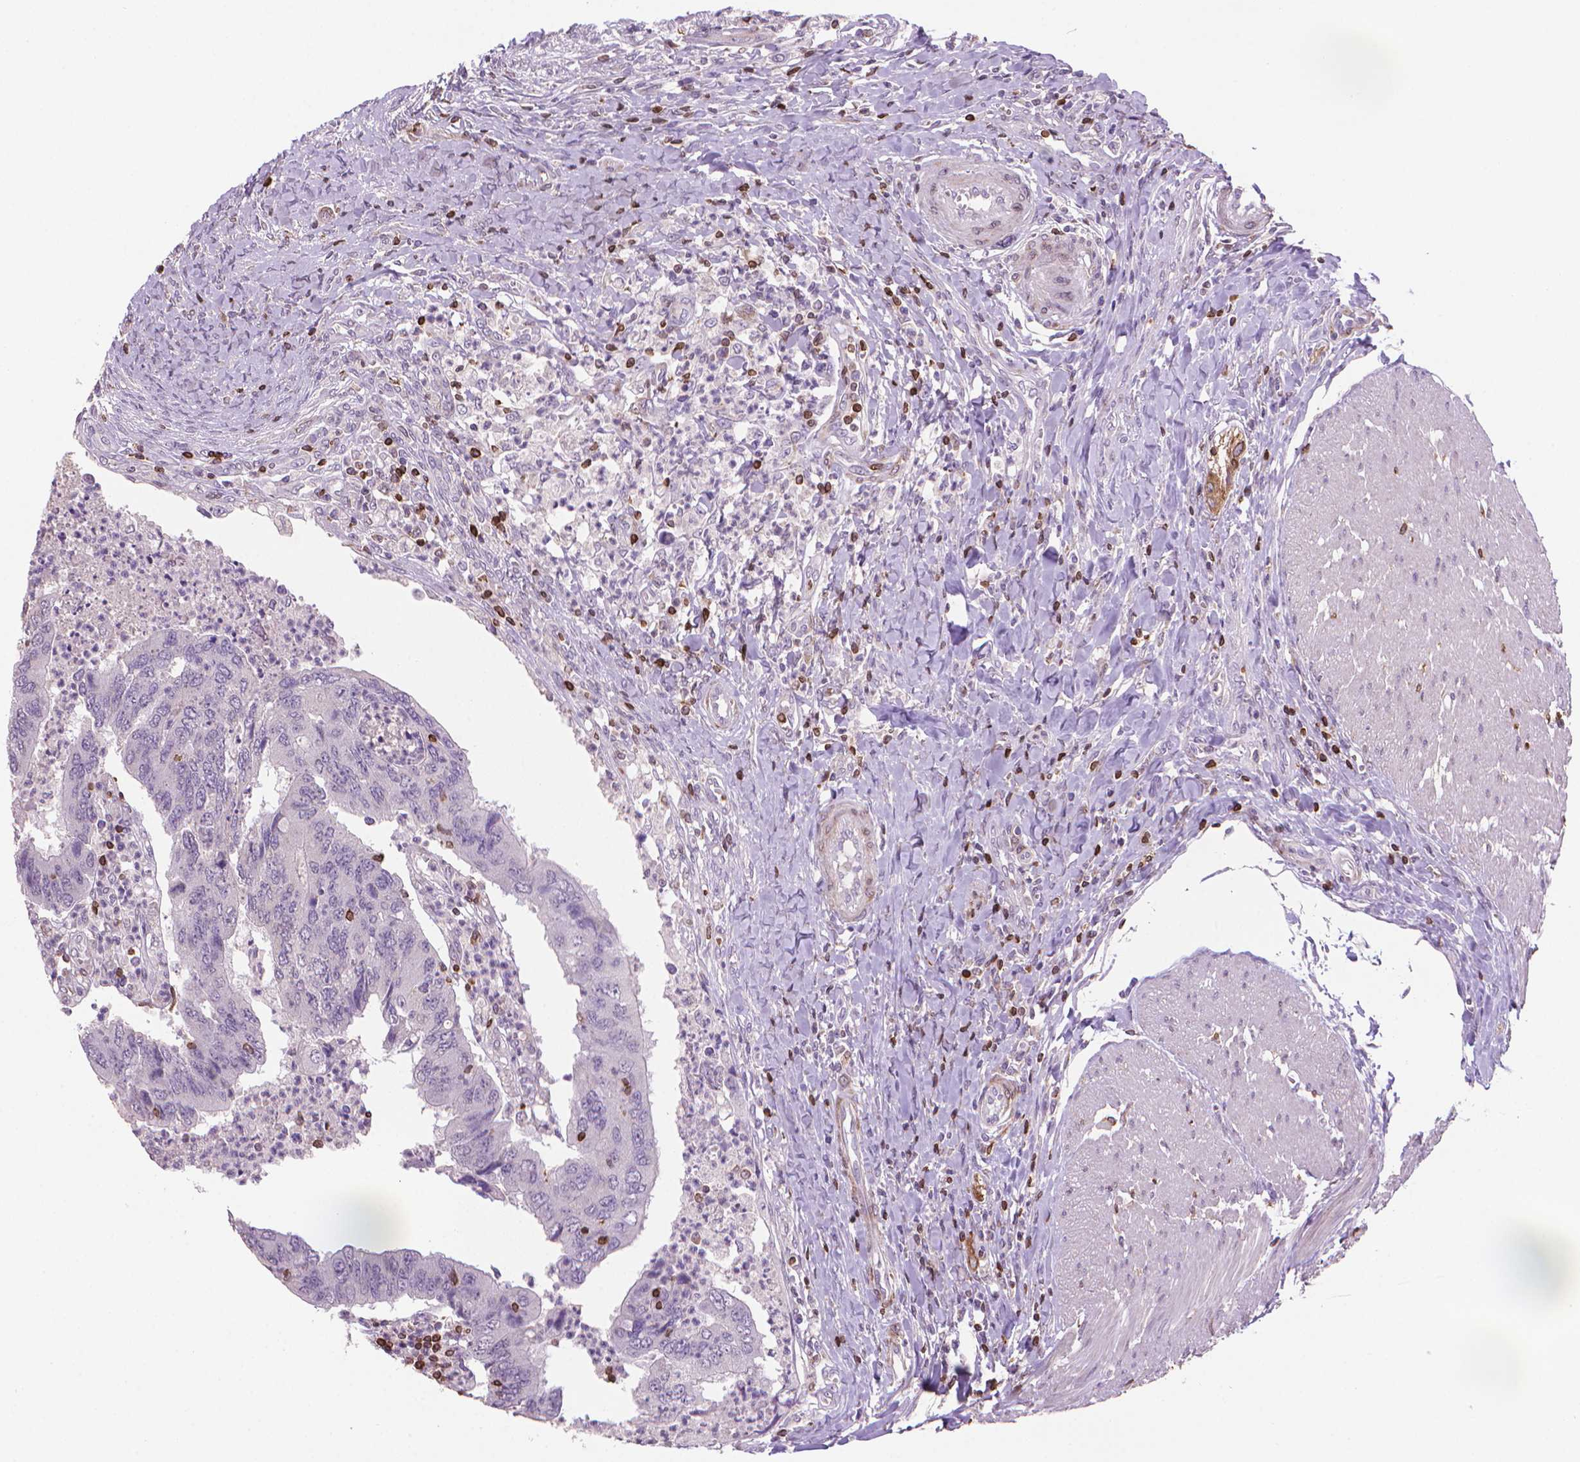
{"staining": {"intensity": "negative", "quantity": "none", "location": "none"}, "tissue": "colorectal cancer", "cell_type": "Tumor cells", "image_type": "cancer", "snomed": [{"axis": "morphology", "description": "Adenocarcinoma, NOS"}, {"axis": "topography", "description": "Colon"}], "caption": "IHC image of neoplastic tissue: colorectal cancer (adenocarcinoma) stained with DAB (3,3'-diaminobenzidine) exhibits no significant protein positivity in tumor cells.", "gene": "BCL2", "patient": {"sex": "female", "age": 67}}